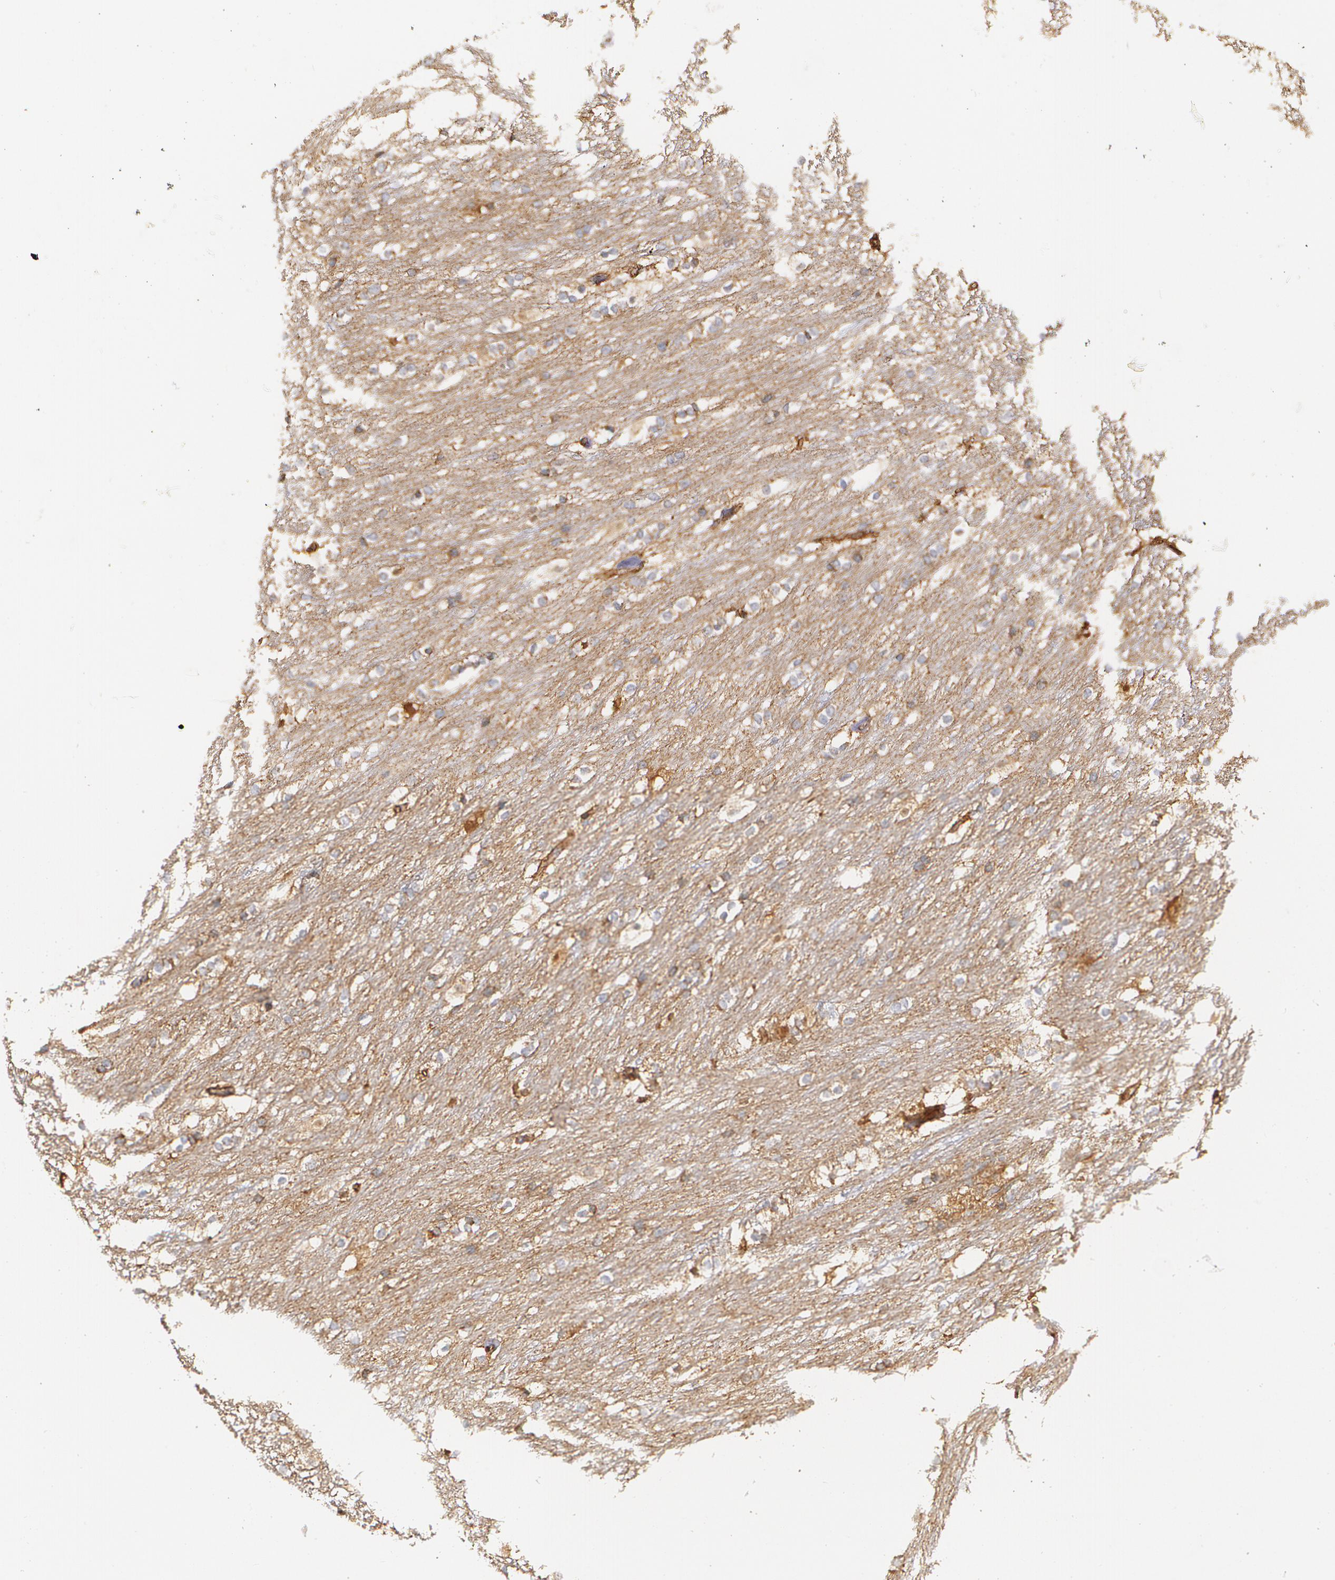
{"staining": {"intensity": "moderate", "quantity": "25%-75%", "location": "cytoplasmic/membranous"}, "tissue": "caudate", "cell_type": "Glial cells", "image_type": "normal", "snomed": [{"axis": "morphology", "description": "Normal tissue, NOS"}, {"axis": "topography", "description": "Lateral ventricle wall"}], "caption": "Human caudate stained for a protein (brown) shows moderate cytoplasmic/membranous positive staining in about 25%-75% of glial cells.", "gene": "TJP1", "patient": {"sex": "female", "age": 19}}